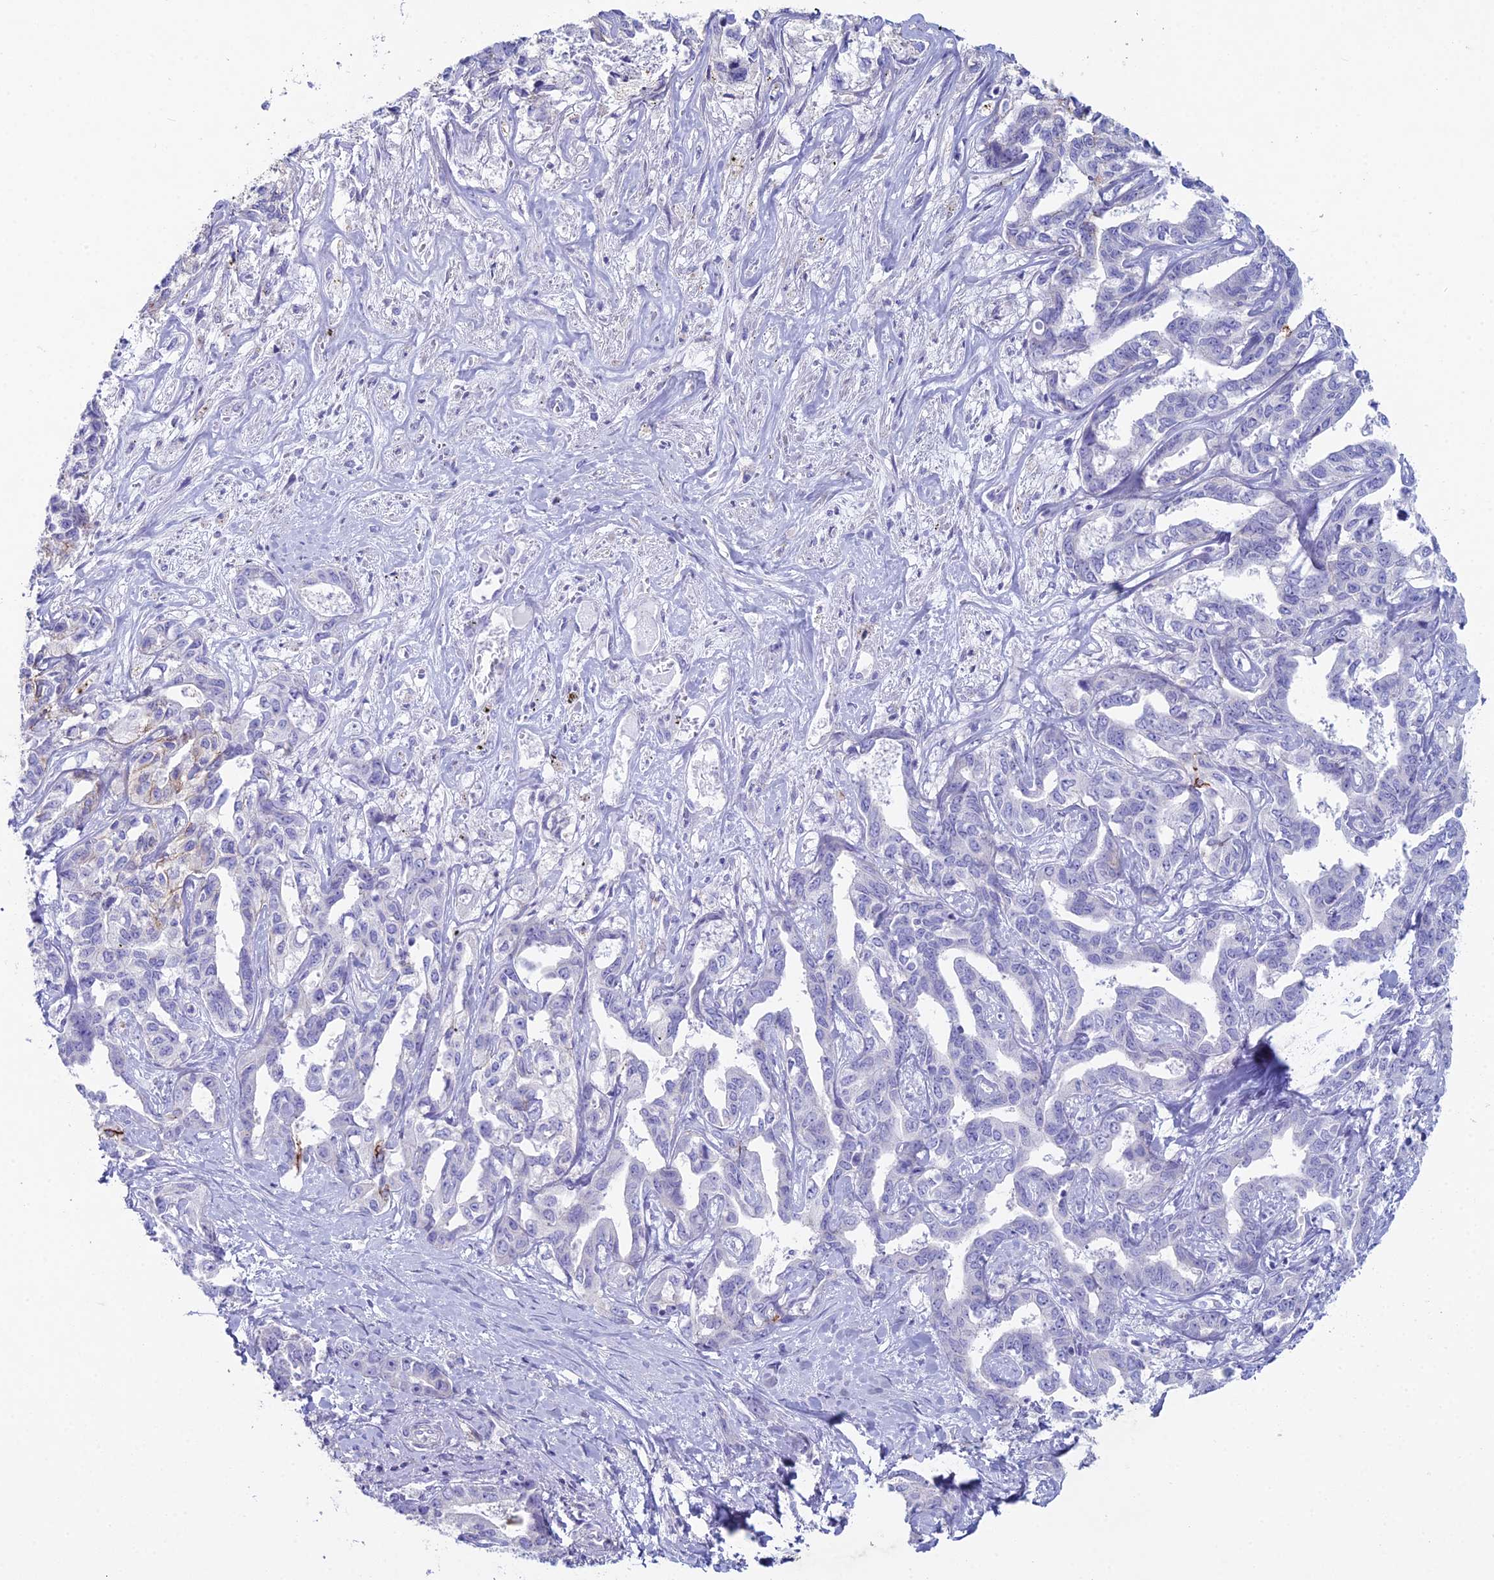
{"staining": {"intensity": "negative", "quantity": "none", "location": "none"}, "tissue": "liver cancer", "cell_type": "Tumor cells", "image_type": "cancer", "snomed": [{"axis": "morphology", "description": "Cholangiocarcinoma"}, {"axis": "topography", "description": "Liver"}], "caption": "Tumor cells are negative for protein expression in human liver cancer (cholangiocarcinoma).", "gene": "NCAM1", "patient": {"sex": "male", "age": 59}}